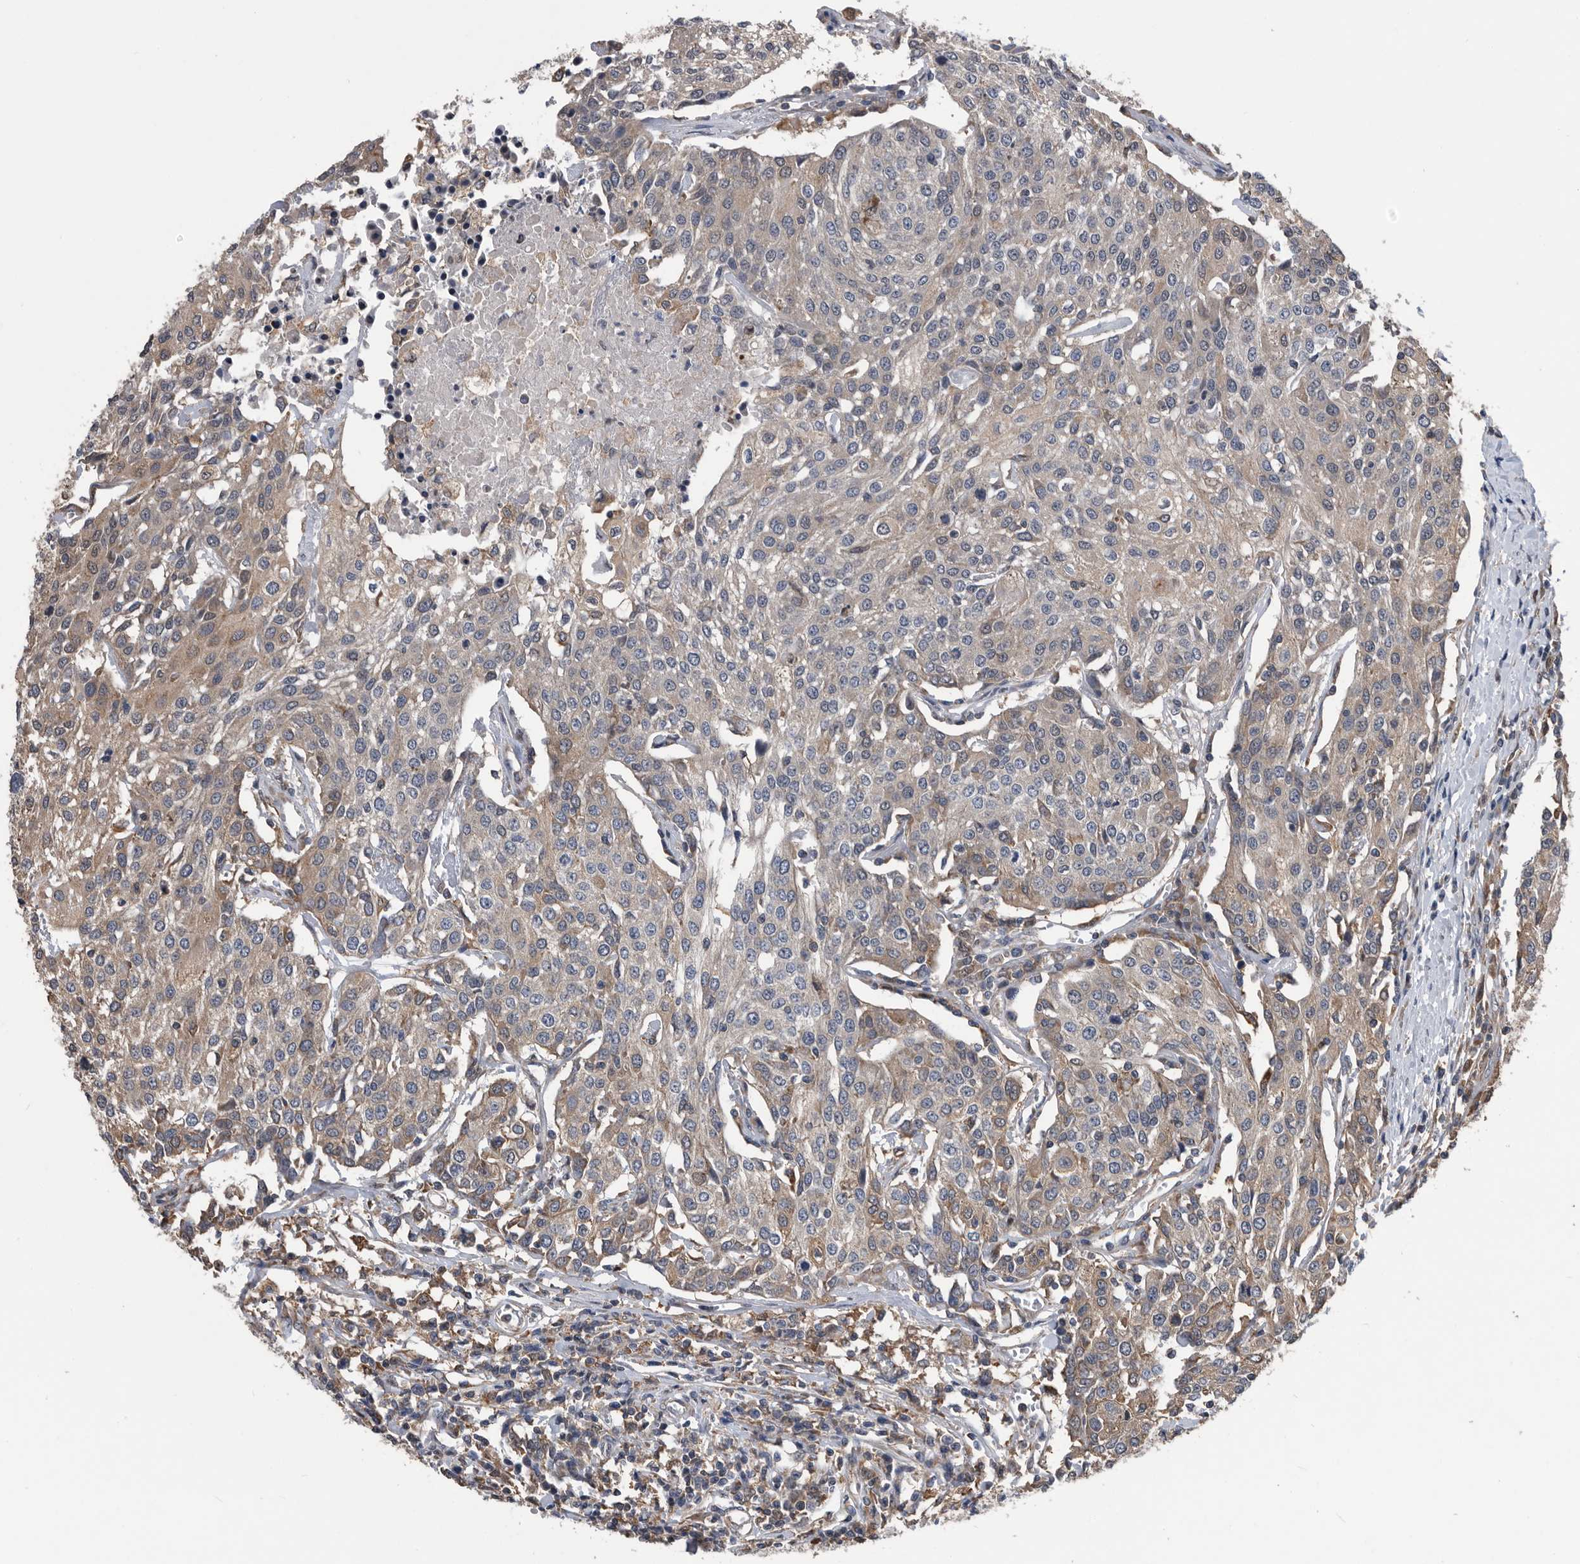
{"staining": {"intensity": "weak", "quantity": ">75%", "location": "cytoplasmic/membranous"}, "tissue": "urothelial cancer", "cell_type": "Tumor cells", "image_type": "cancer", "snomed": [{"axis": "morphology", "description": "Urothelial carcinoma, High grade"}, {"axis": "topography", "description": "Urinary bladder"}], "caption": "Weak cytoplasmic/membranous protein staining is present in about >75% of tumor cells in urothelial carcinoma (high-grade).", "gene": "NRBP1", "patient": {"sex": "female", "age": 85}}